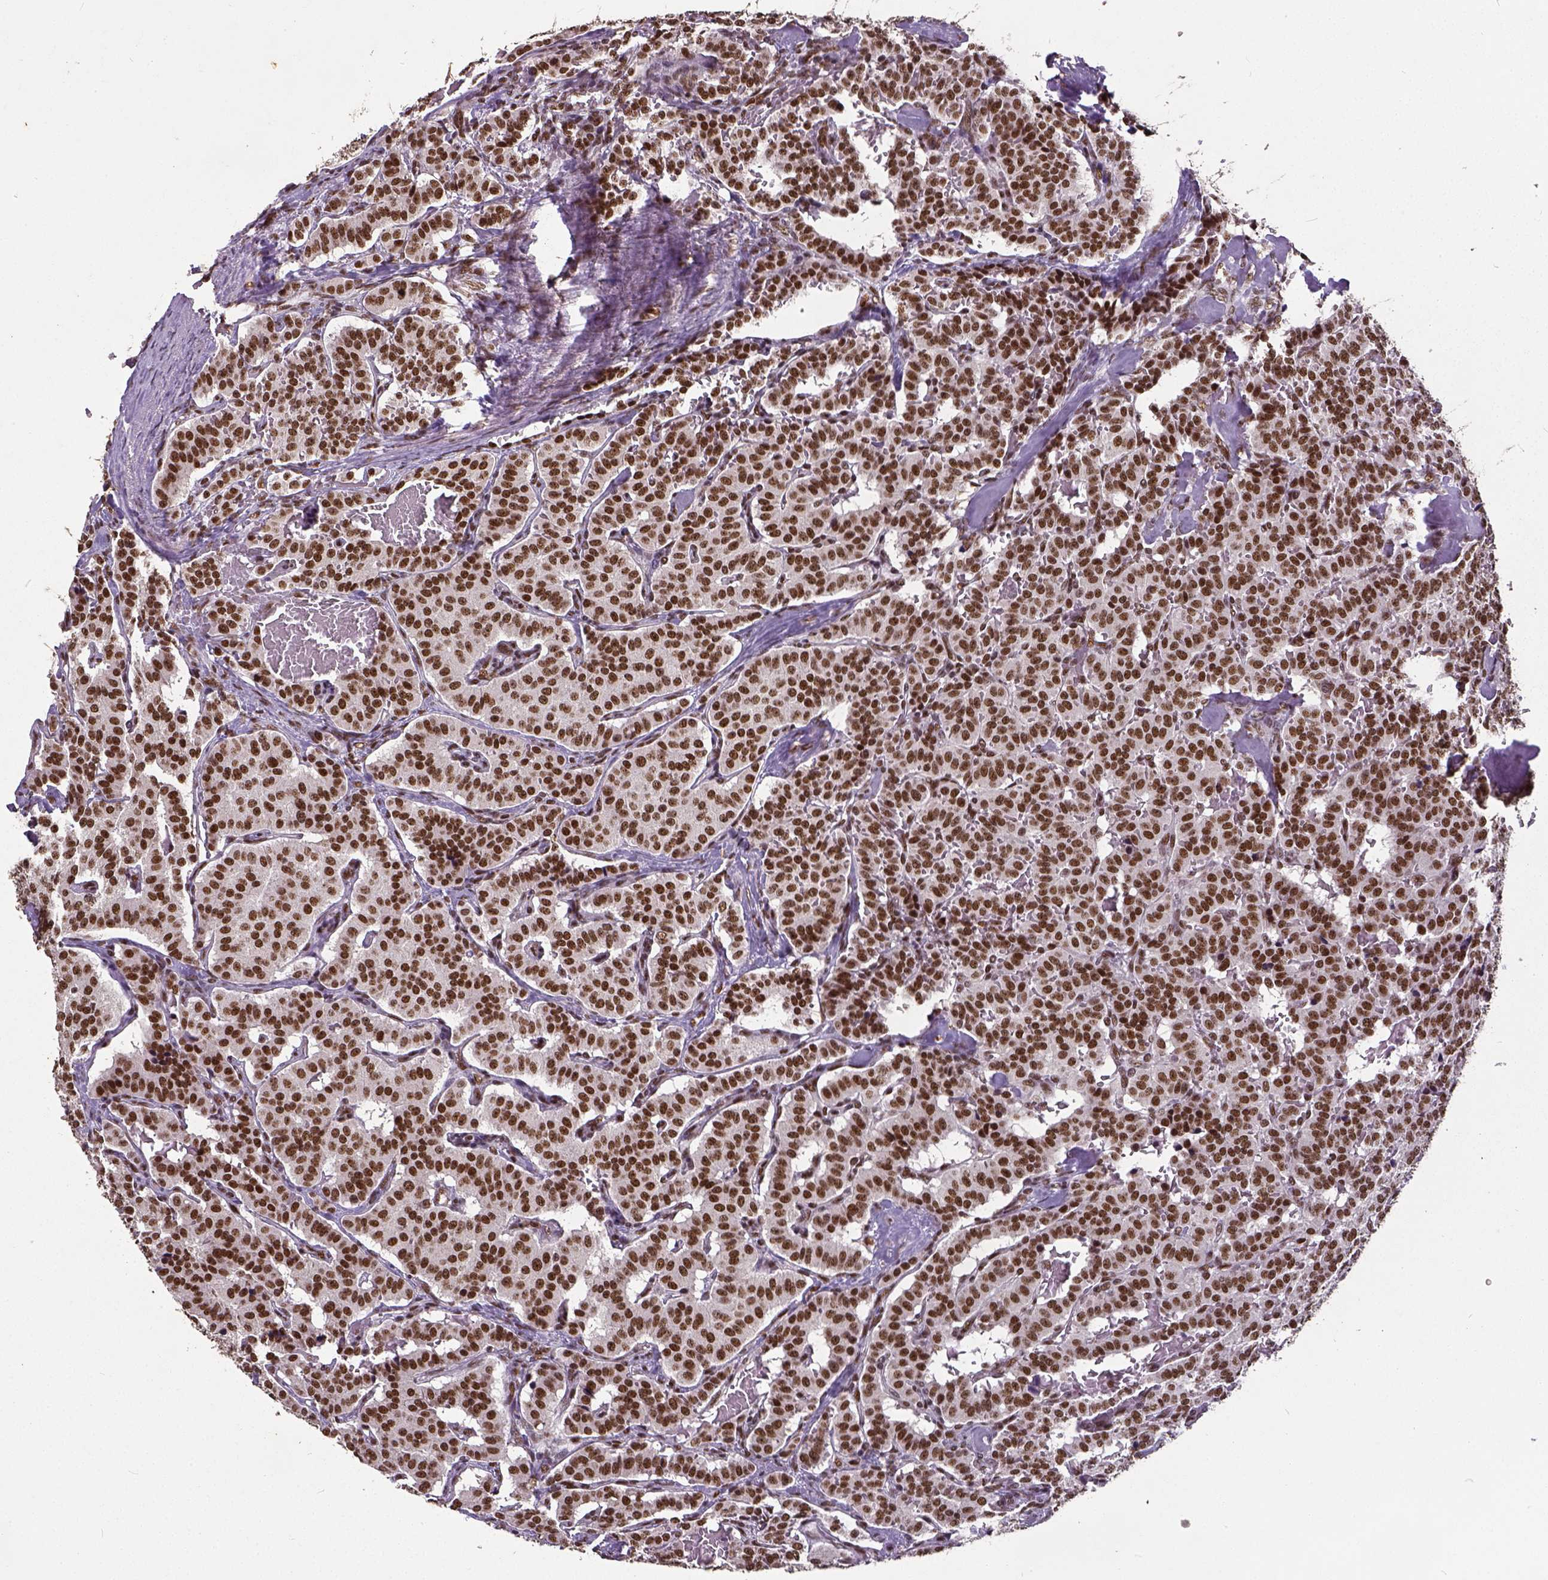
{"staining": {"intensity": "strong", "quantity": ">75%", "location": "nuclear"}, "tissue": "carcinoid", "cell_type": "Tumor cells", "image_type": "cancer", "snomed": [{"axis": "morphology", "description": "Carcinoid, malignant, NOS"}, {"axis": "topography", "description": "Lung"}], "caption": "IHC histopathology image of human carcinoid stained for a protein (brown), which shows high levels of strong nuclear staining in approximately >75% of tumor cells.", "gene": "ATRX", "patient": {"sex": "female", "age": 46}}